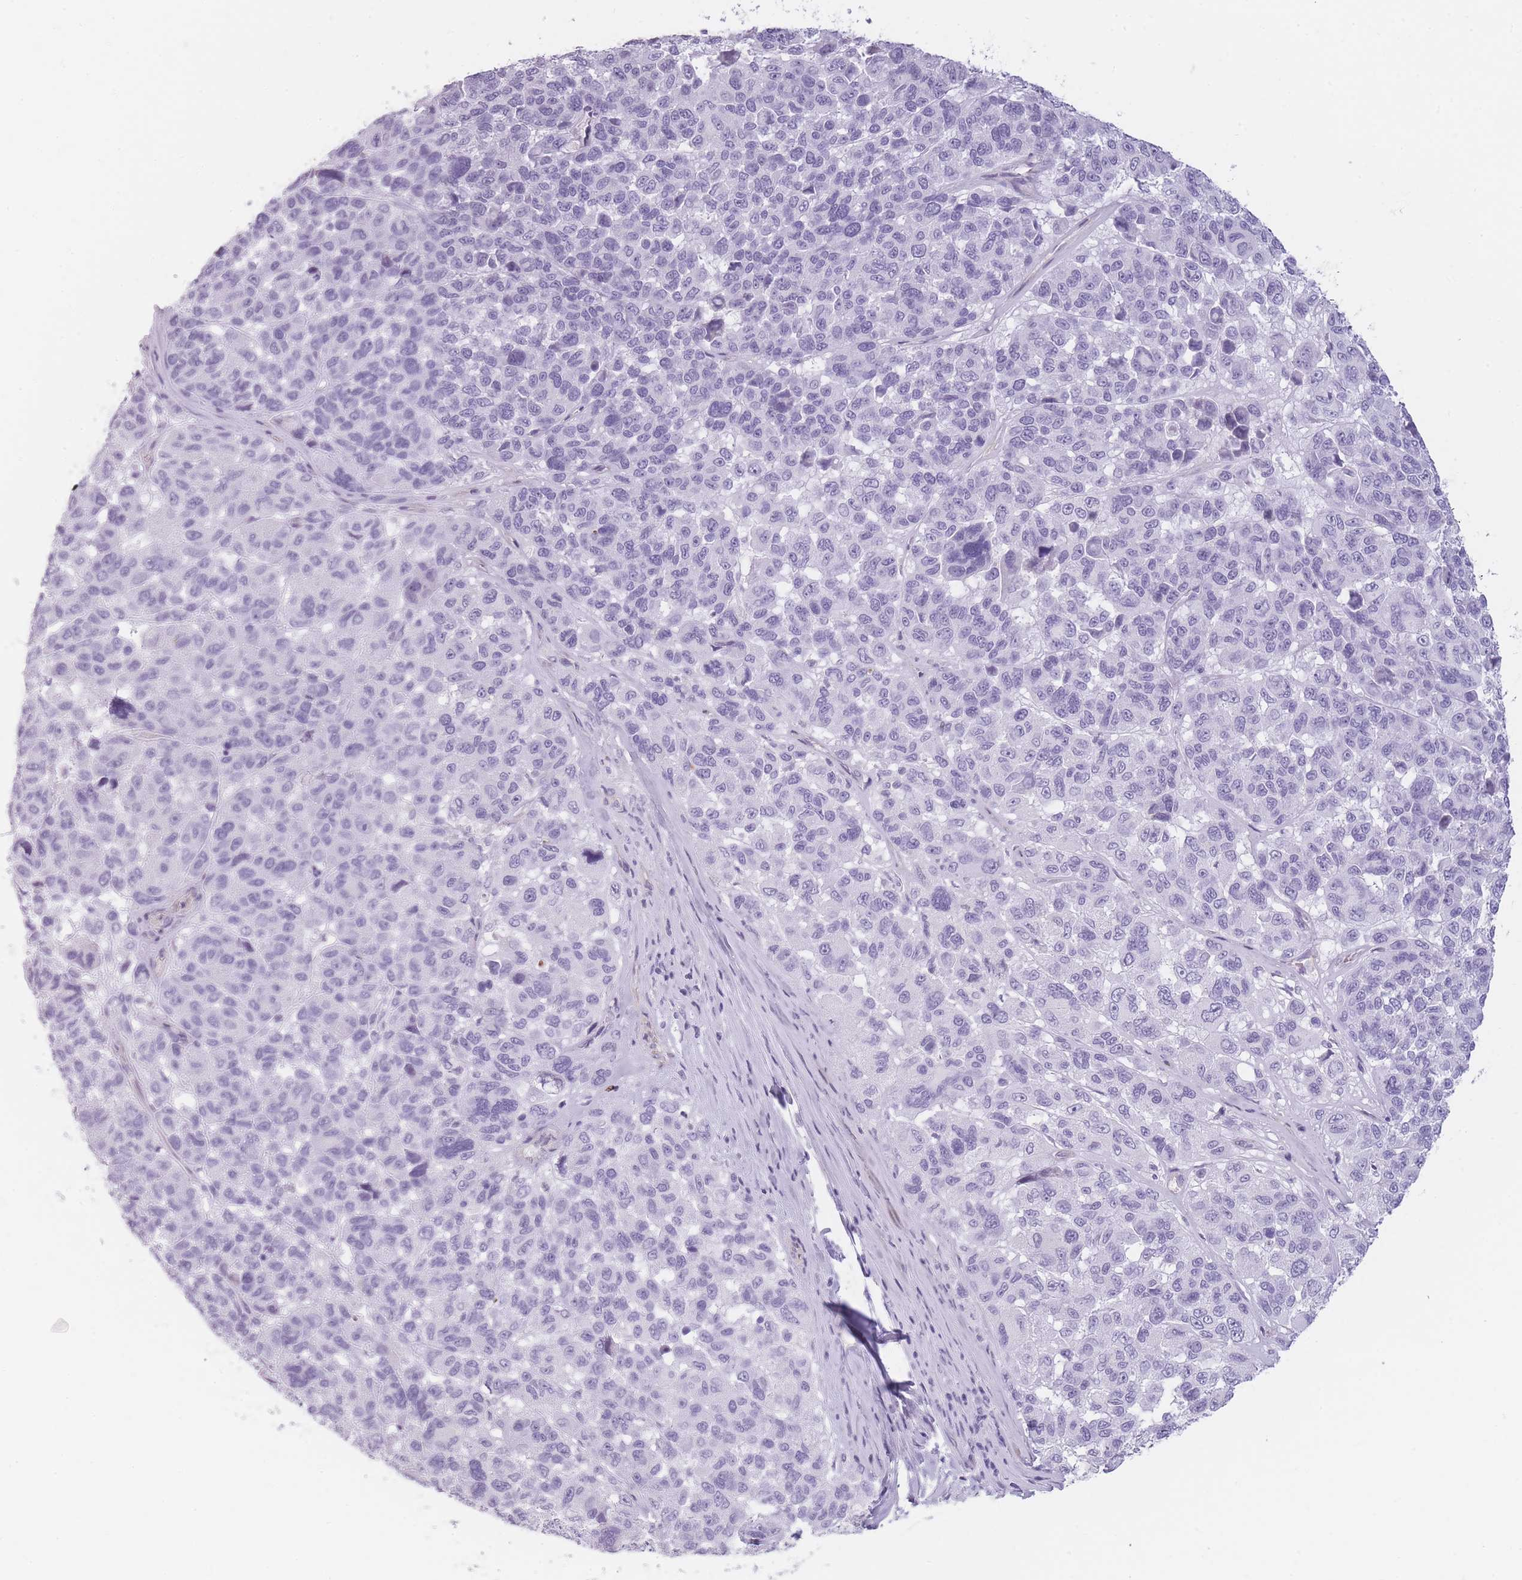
{"staining": {"intensity": "negative", "quantity": "none", "location": "none"}, "tissue": "melanoma", "cell_type": "Tumor cells", "image_type": "cancer", "snomed": [{"axis": "morphology", "description": "Malignant melanoma, NOS"}, {"axis": "topography", "description": "Skin"}], "caption": "Tumor cells are negative for brown protein staining in malignant melanoma.", "gene": "GGT1", "patient": {"sex": "female", "age": 66}}